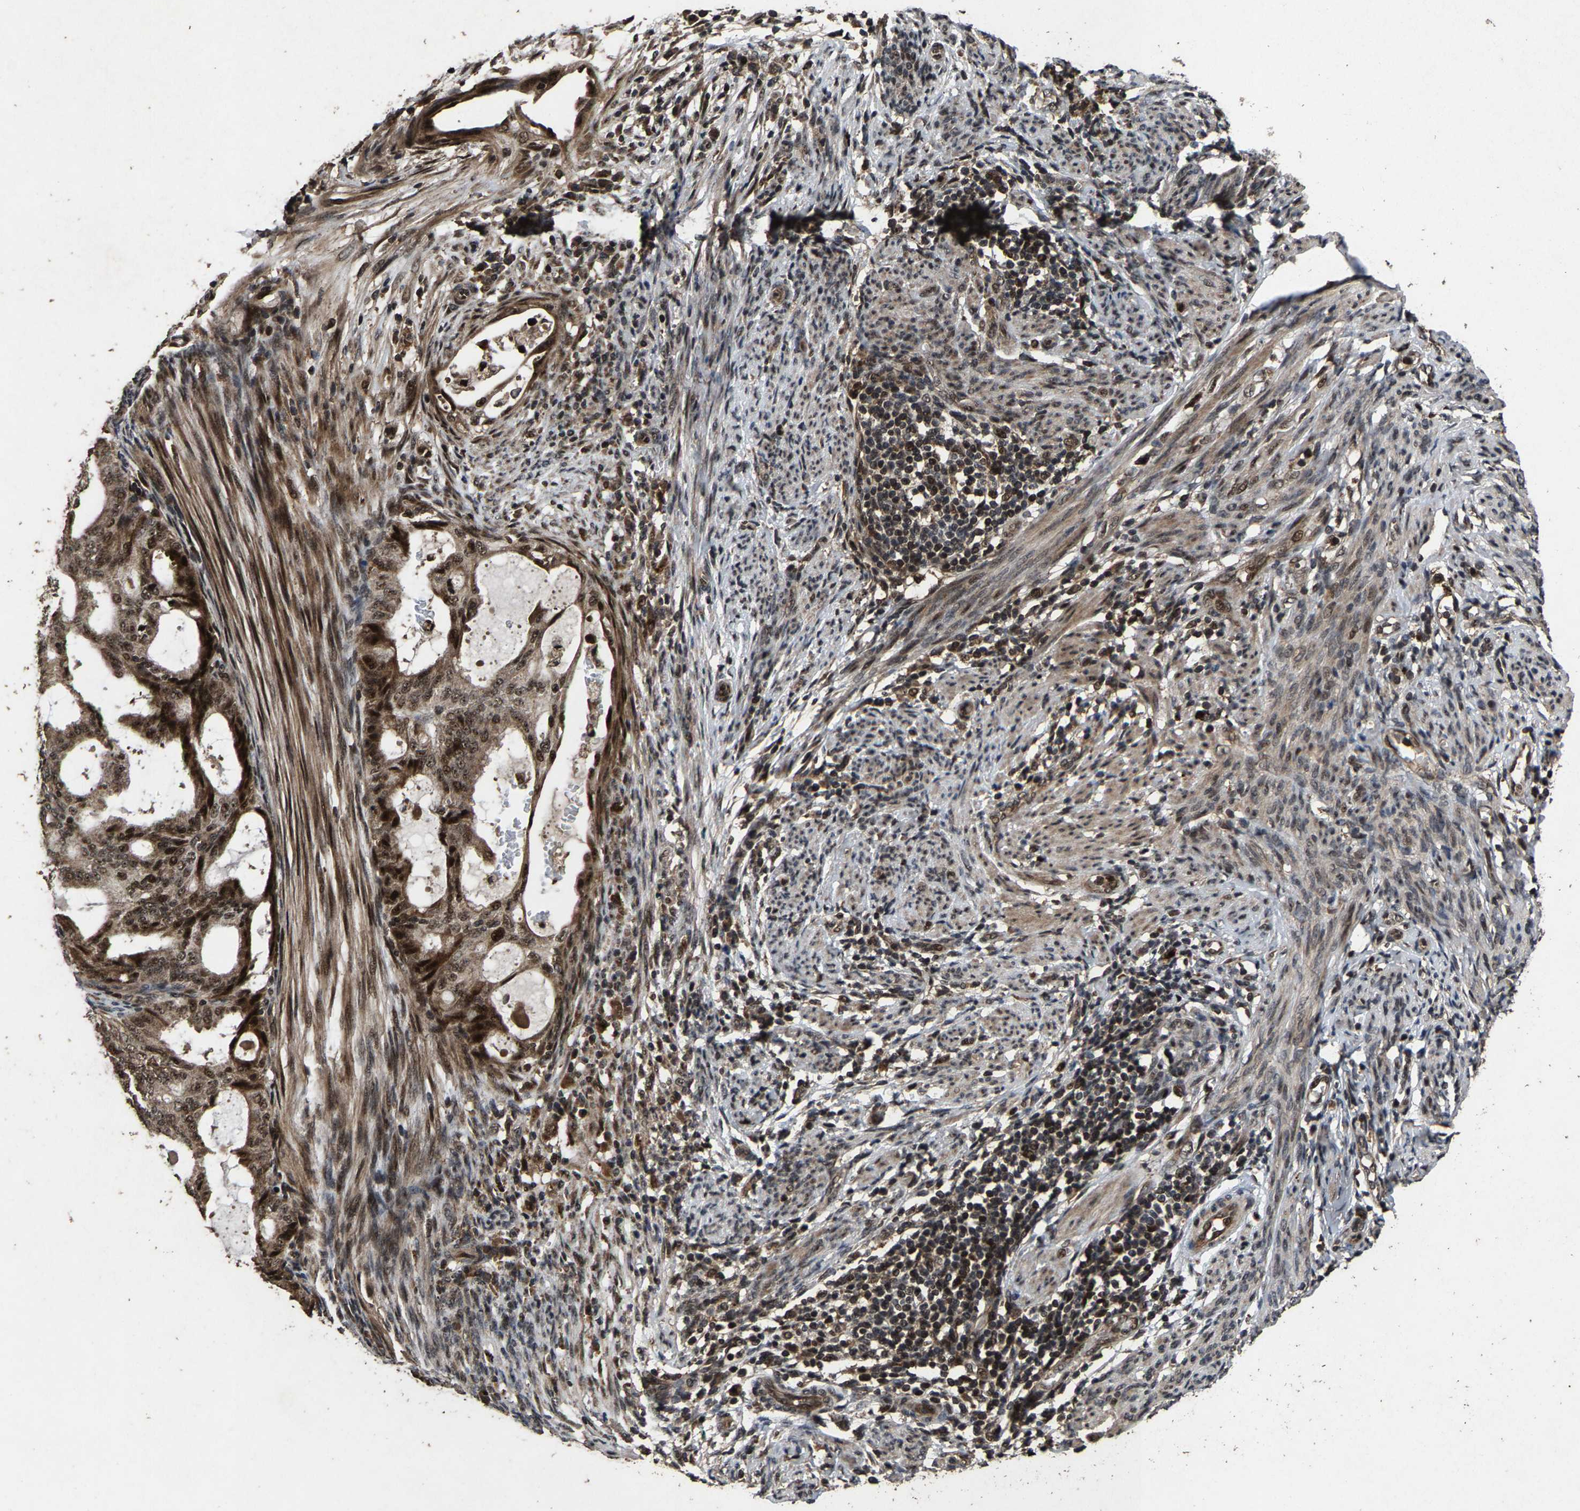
{"staining": {"intensity": "strong", "quantity": ">75%", "location": "cytoplasmic/membranous,nuclear"}, "tissue": "endometrial cancer", "cell_type": "Tumor cells", "image_type": "cancer", "snomed": [{"axis": "morphology", "description": "Adenocarcinoma, NOS"}, {"axis": "topography", "description": "Endometrium"}], "caption": "Human endometrial adenocarcinoma stained for a protein (brown) displays strong cytoplasmic/membranous and nuclear positive expression in approximately >75% of tumor cells.", "gene": "HAUS6", "patient": {"sex": "female", "age": 58}}